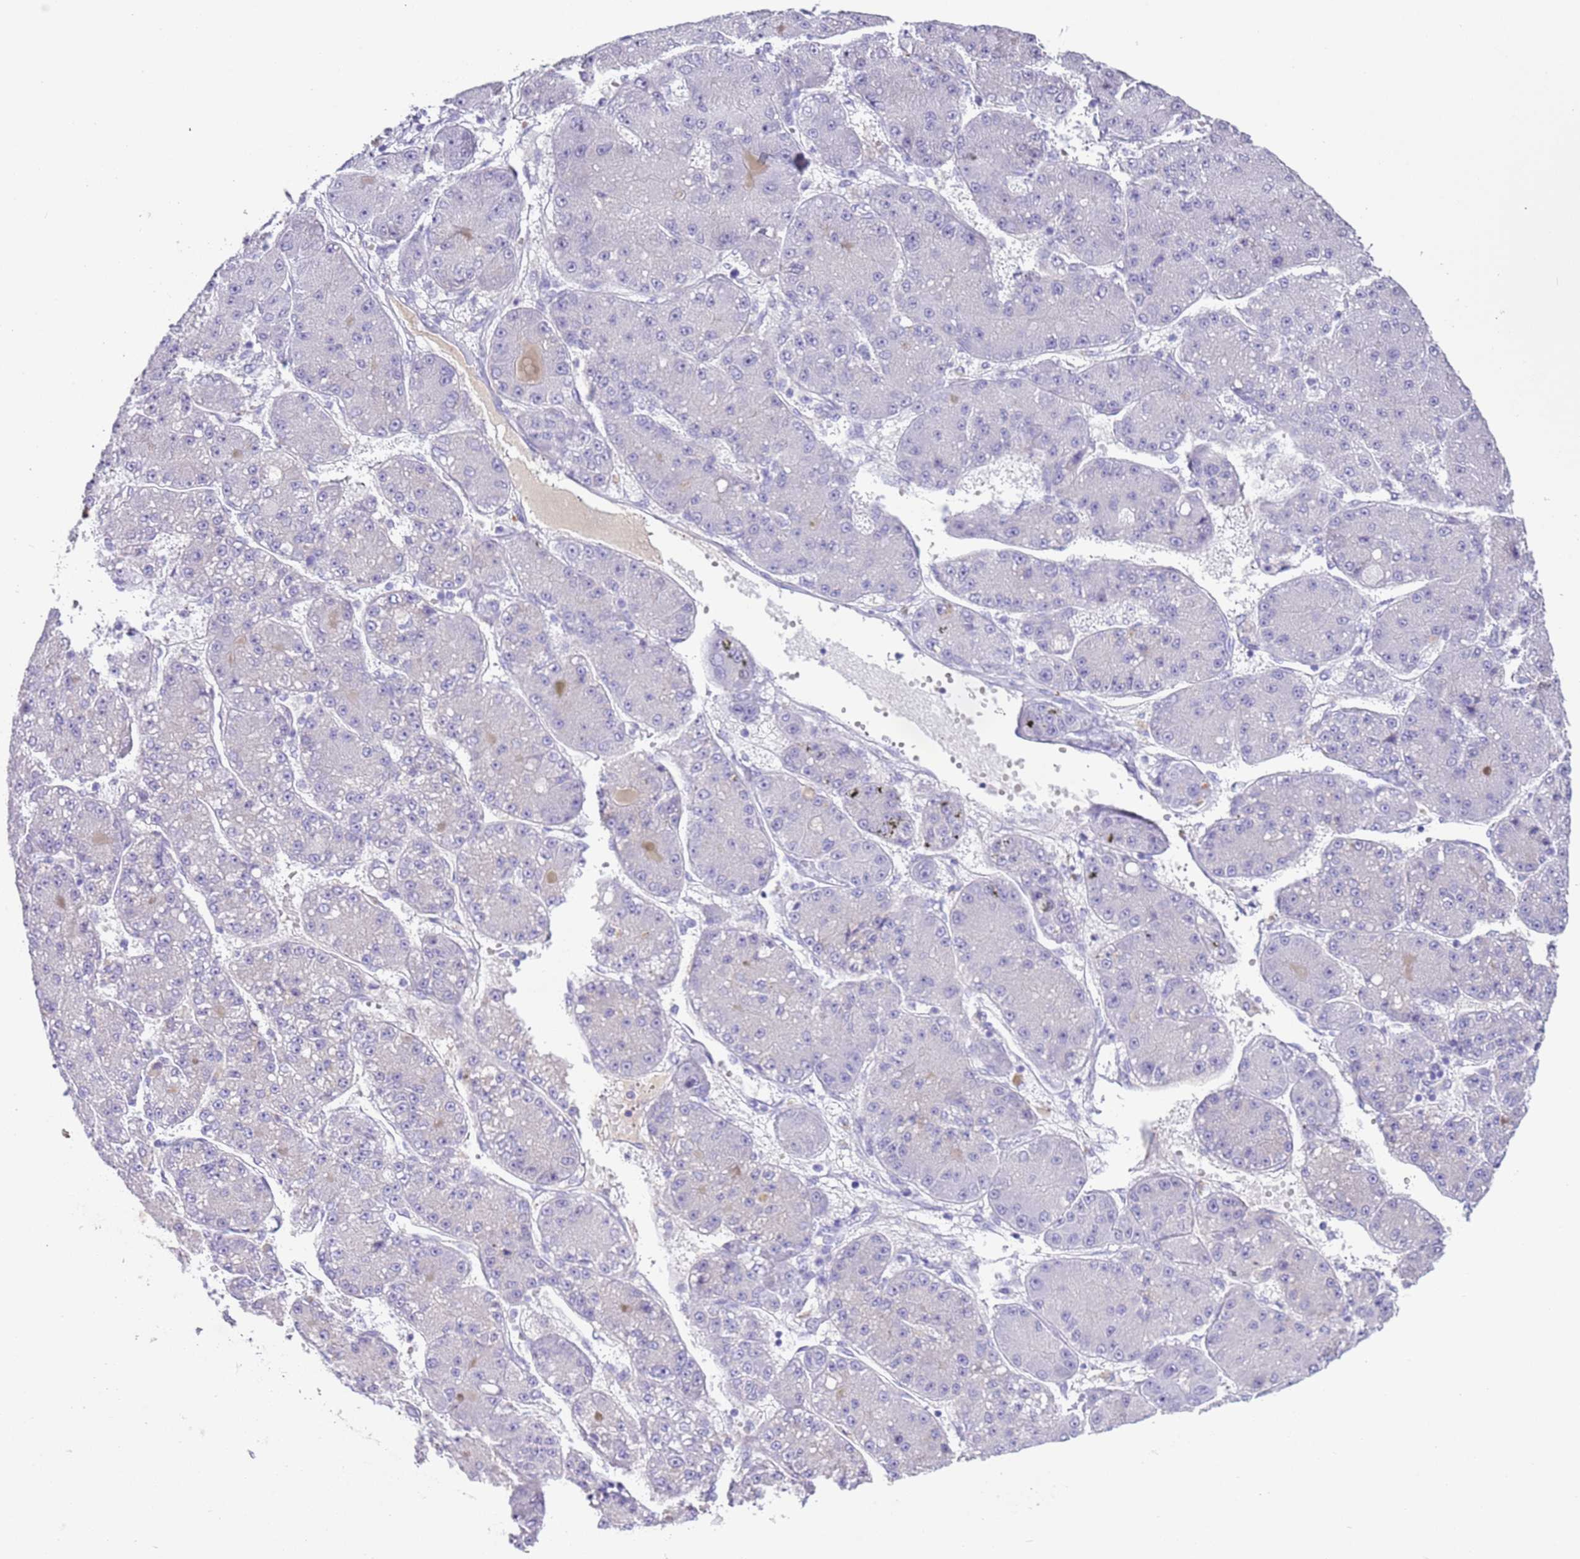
{"staining": {"intensity": "negative", "quantity": "none", "location": "none"}, "tissue": "liver cancer", "cell_type": "Tumor cells", "image_type": "cancer", "snomed": [{"axis": "morphology", "description": "Carcinoma, Hepatocellular, NOS"}, {"axis": "topography", "description": "Liver"}], "caption": "Immunohistochemistry of human liver cancer shows no expression in tumor cells.", "gene": "IGKV3D-11", "patient": {"sex": "male", "age": 67}}